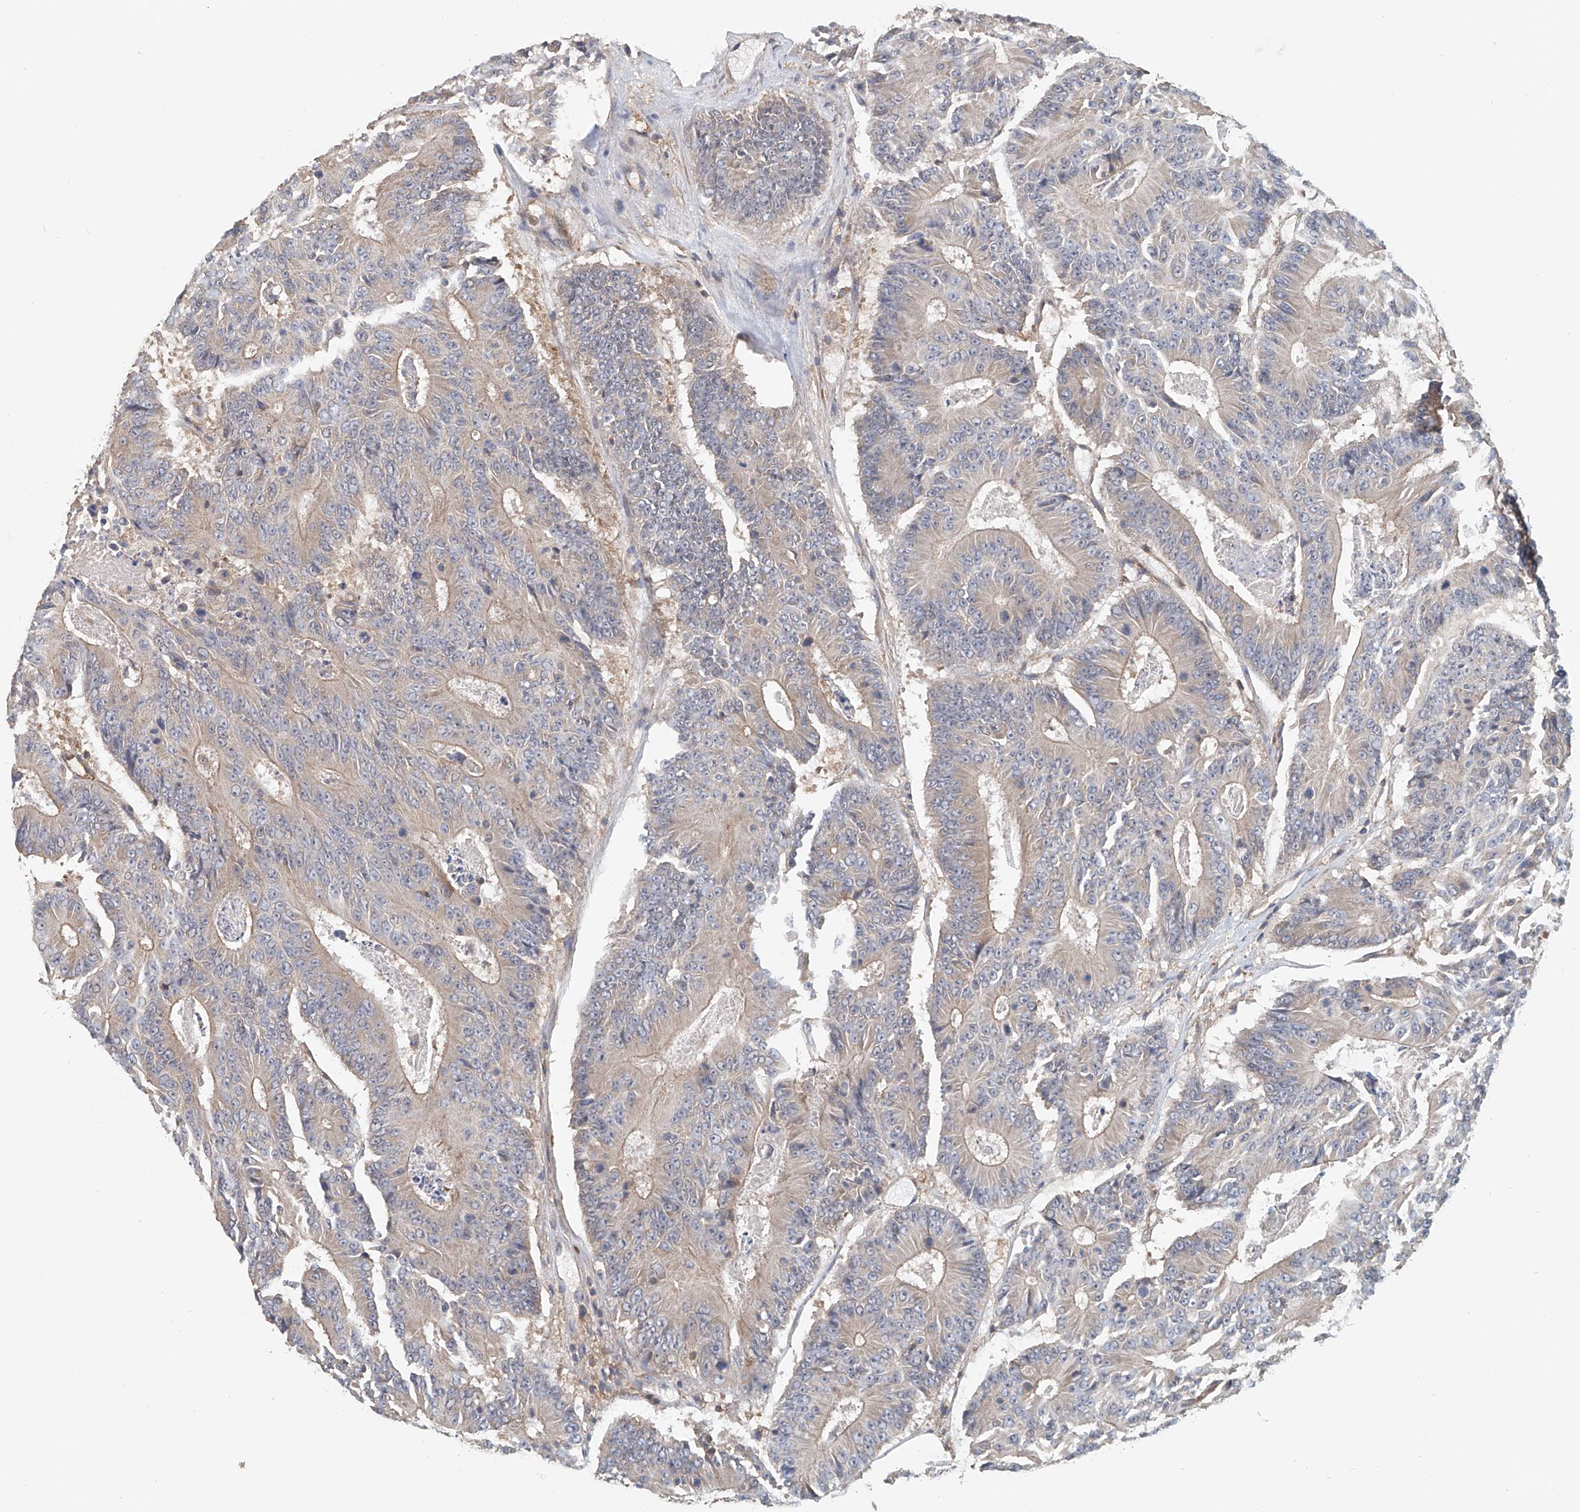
{"staining": {"intensity": "weak", "quantity": "25%-75%", "location": "cytoplasmic/membranous"}, "tissue": "colorectal cancer", "cell_type": "Tumor cells", "image_type": "cancer", "snomed": [{"axis": "morphology", "description": "Adenocarcinoma, NOS"}, {"axis": "topography", "description": "Colon"}], "caption": "DAB immunohistochemical staining of adenocarcinoma (colorectal) demonstrates weak cytoplasmic/membranous protein expression in approximately 25%-75% of tumor cells.", "gene": "FRYL", "patient": {"sex": "male", "age": 83}}